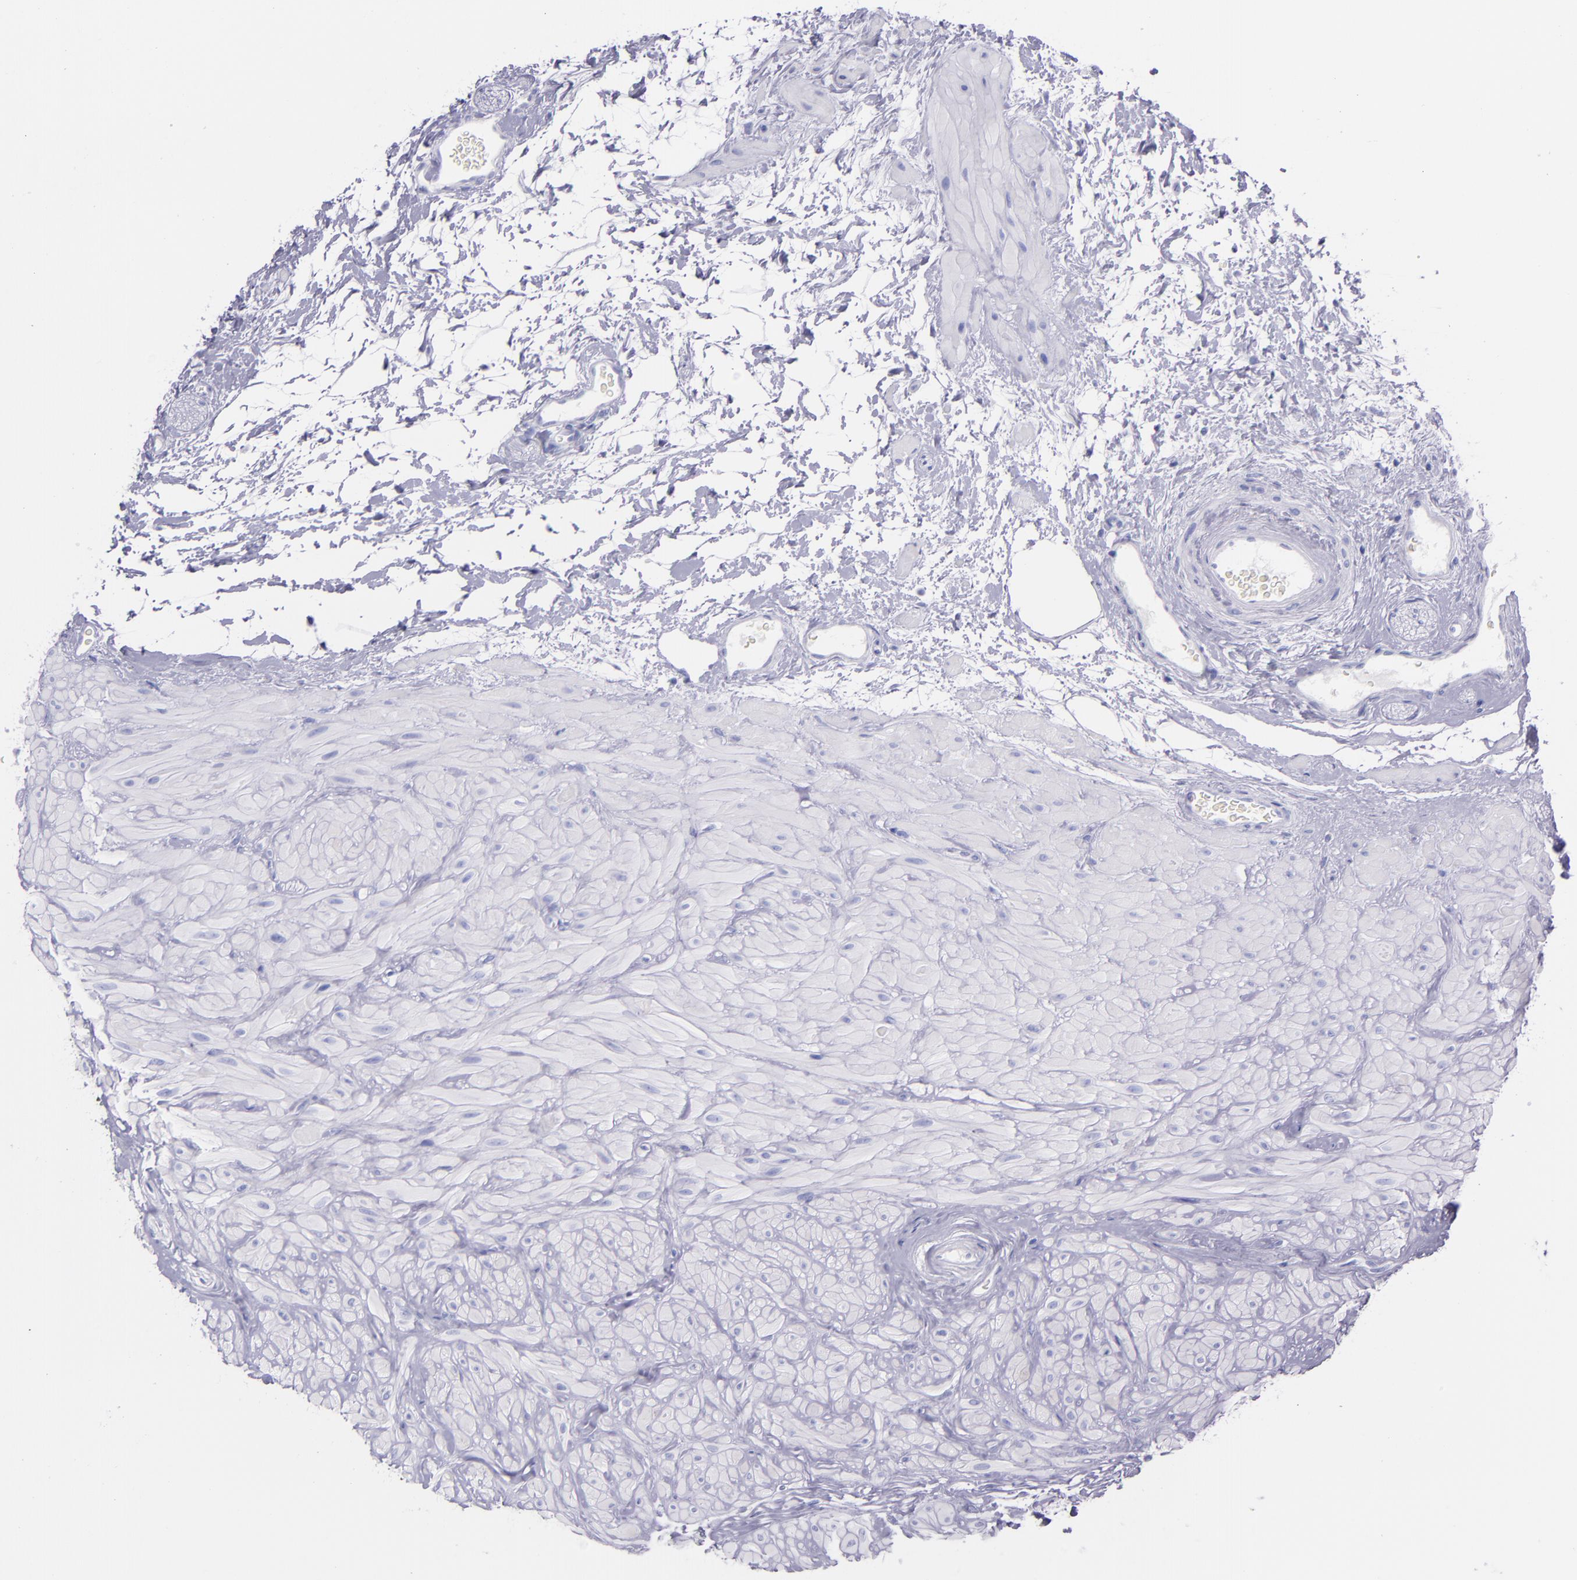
{"staining": {"intensity": "negative", "quantity": "none", "location": "none"}, "tissue": "seminal vesicle", "cell_type": "Glandular cells", "image_type": "normal", "snomed": [{"axis": "morphology", "description": "Normal tissue, NOS"}, {"axis": "topography", "description": "Seminal veicle"}], "caption": "The immunohistochemistry (IHC) image has no significant positivity in glandular cells of seminal vesicle.", "gene": "SFTPA2", "patient": {"sex": "male", "age": 63}}